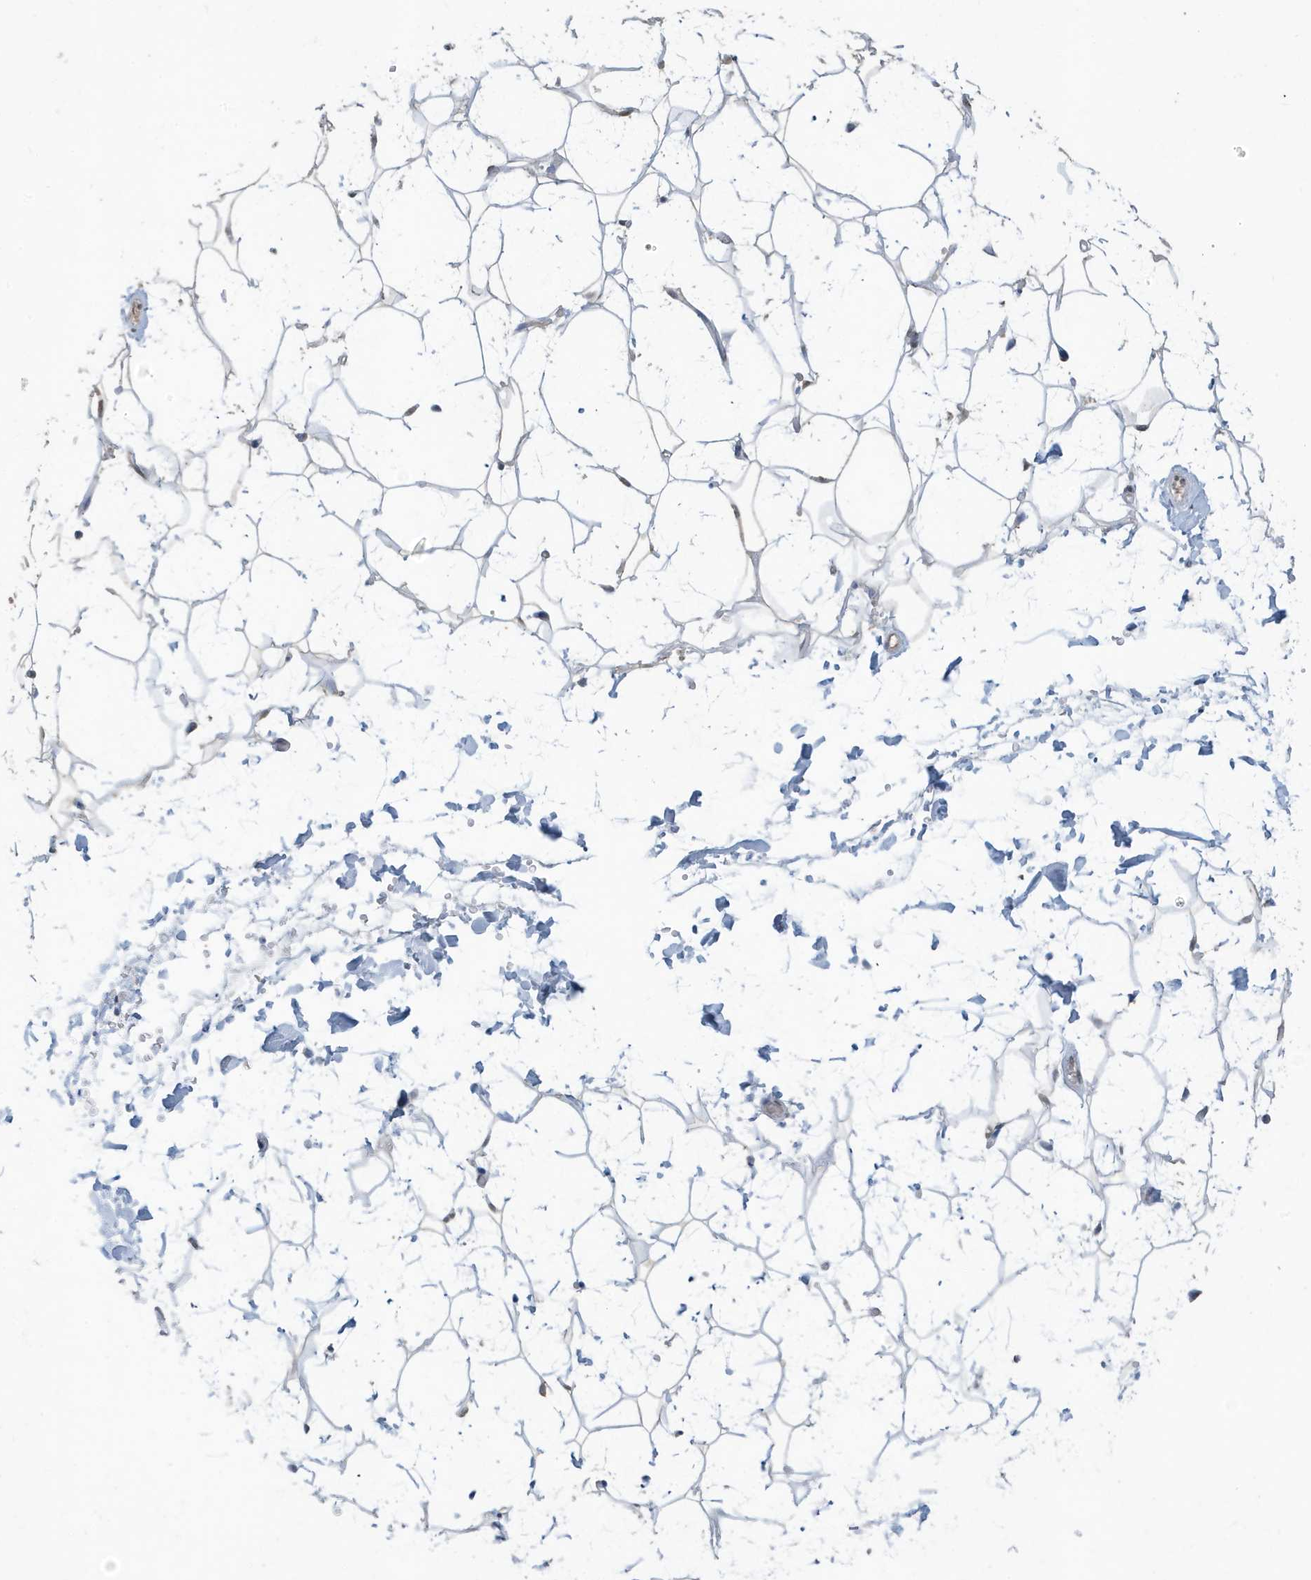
{"staining": {"intensity": "negative", "quantity": "none", "location": "none"}, "tissue": "adipose tissue", "cell_type": "Adipocytes", "image_type": "normal", "snomed": [{"axis": "morphology", "description": "Normal tissue, NOS"}, {"axis": "topography", "description": "Breast"}], "caption": "A photomicrograph of adipose tissue stained for a protein shows no brown staining in adipocytes.", "gene": "DEFA1", "patient": {"sex": "female", "age": 26}}